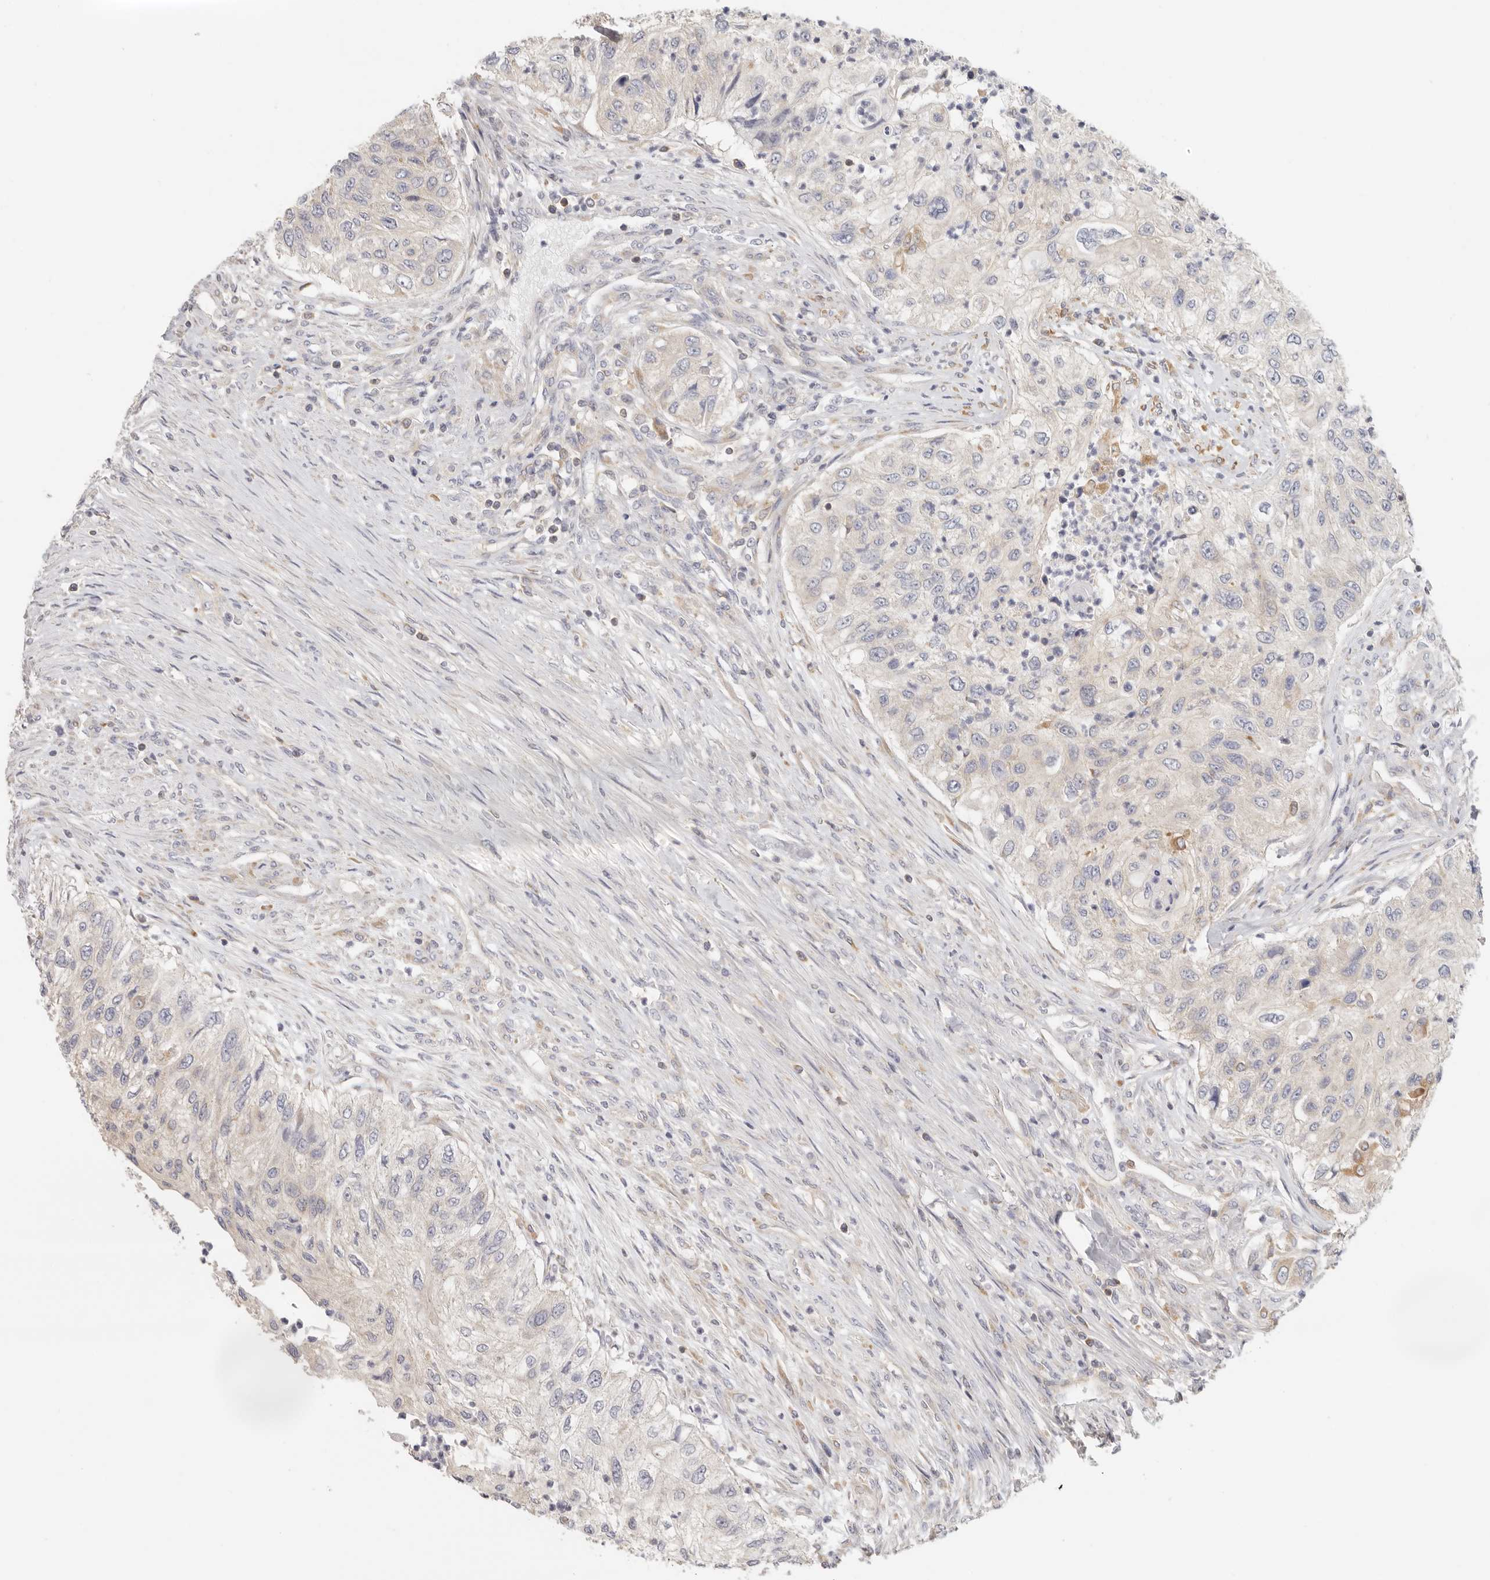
{"staining": {"intensity": "negative", "quantity": "none", "location": "none"}, "tissue": "urothelial cancer", "cell_type": "Tumor cells", "image_type": "cancer", "snomed": [{"axis": "morphology", "description": "Urothelial carcinoma, High grade"}, {"axis": "topography", "description": "Urinary bladder"}], "caption": "Urothelial carcinoma (high-grade) was stained to show a protein in brown. There is no significant positivity in tumor cells. (Stains: DAB (3,3'-diaminobenzidine) immunohistochemistry (IHC) with hematoxylin counter stain, Microscopy: brightfield microscopy at high magnification).", "gene": "ANXA9", "patient": {"sex": "female", "age": 60}}